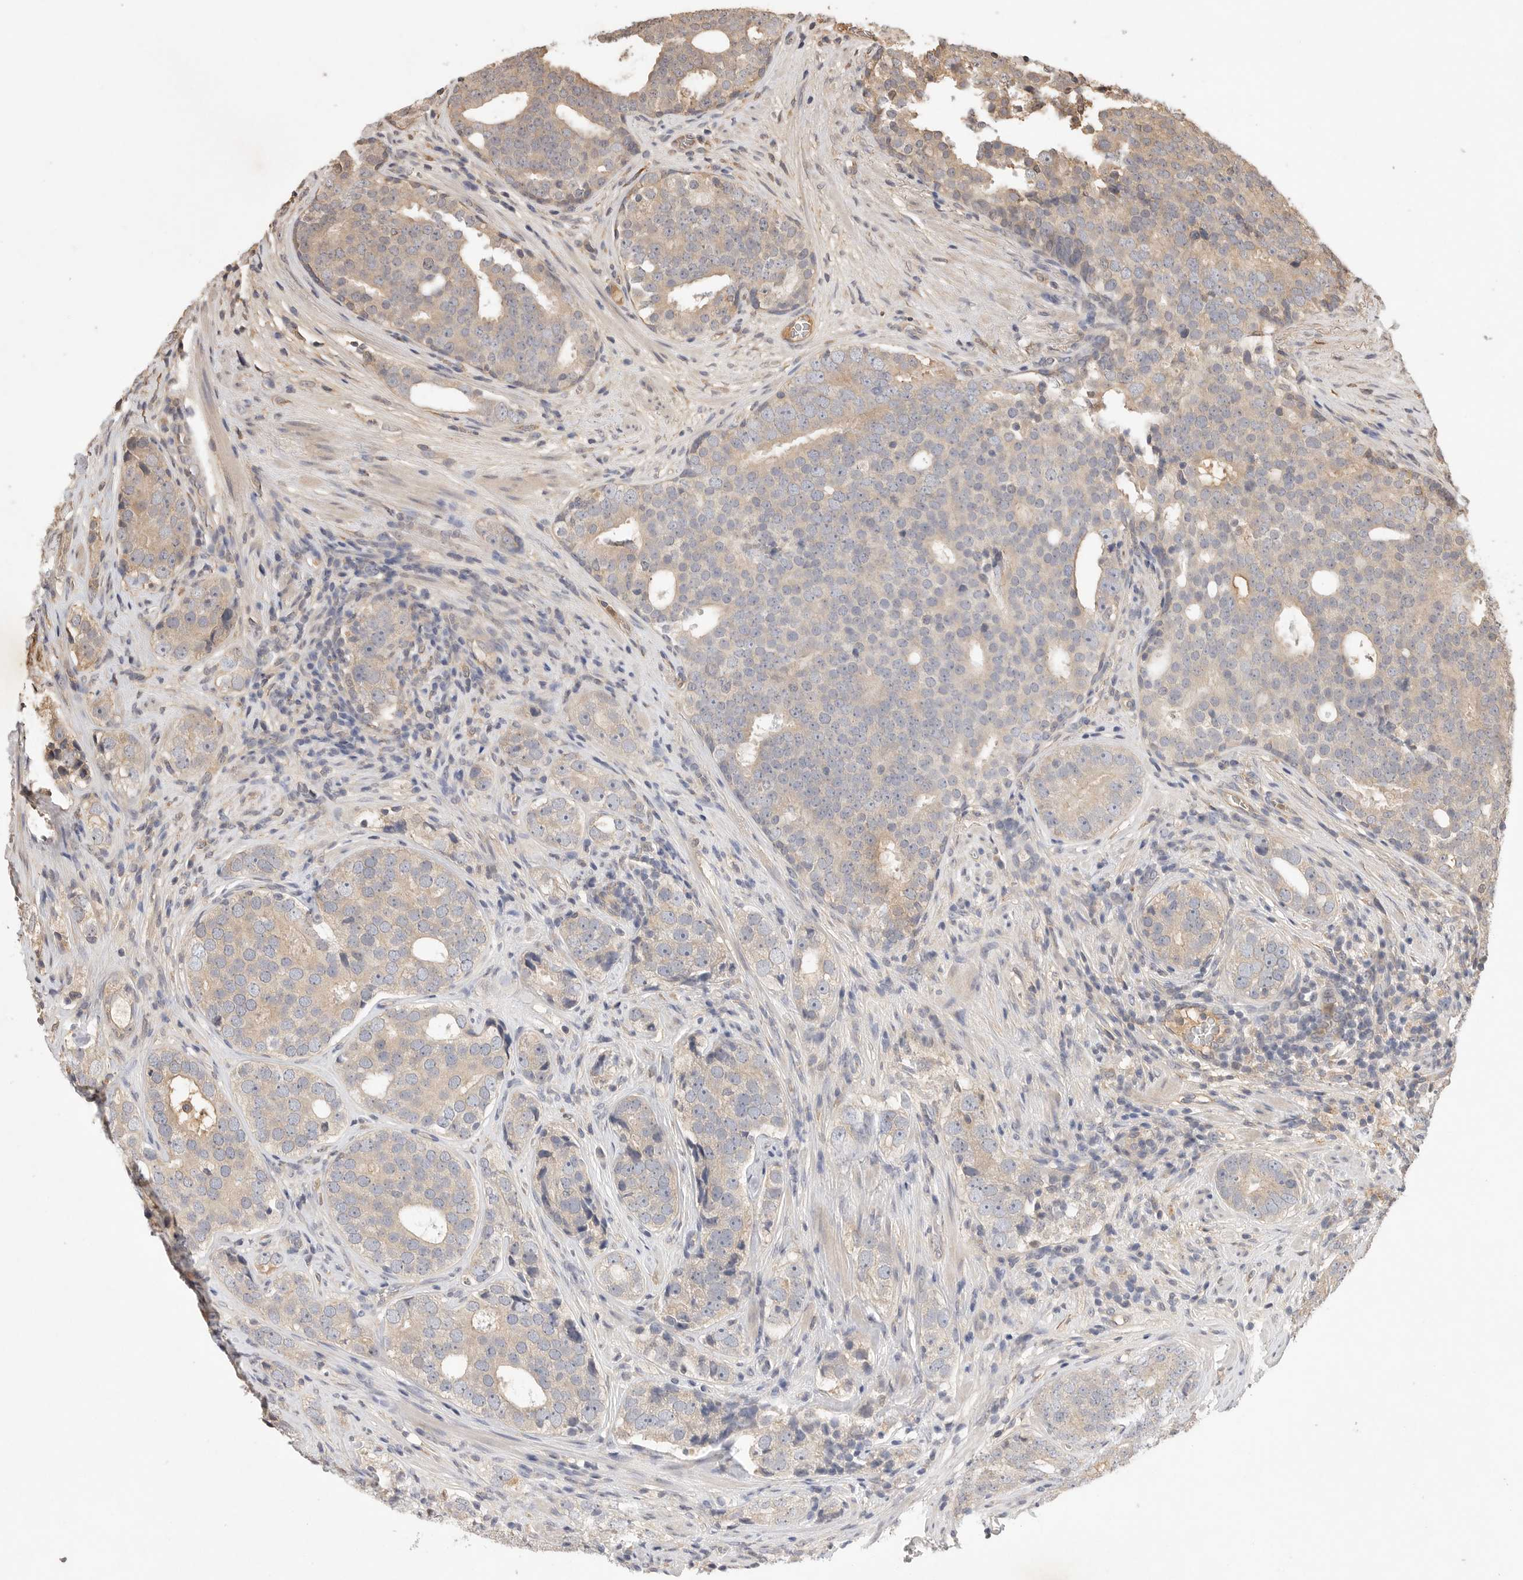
{"staining": {"intensity": "weak", "quantity": "<25%", "location": "cytoplasmic/membranous"}, "tissue": "prostate cancer", "cell_type": "Tumor cells", "image_type": "cancer", "snomed": [{"axis": "morphology", "description": "Adenocarcinoma, High grade"}, {"axis": "topography", "description": "Prostate"}], "caption": "Tumor cells show no significant protein staining in high-grade adenocarcinoma (prostate).", "gene": "PRMT3", "patient": {"sex": "male", "age": 56}}